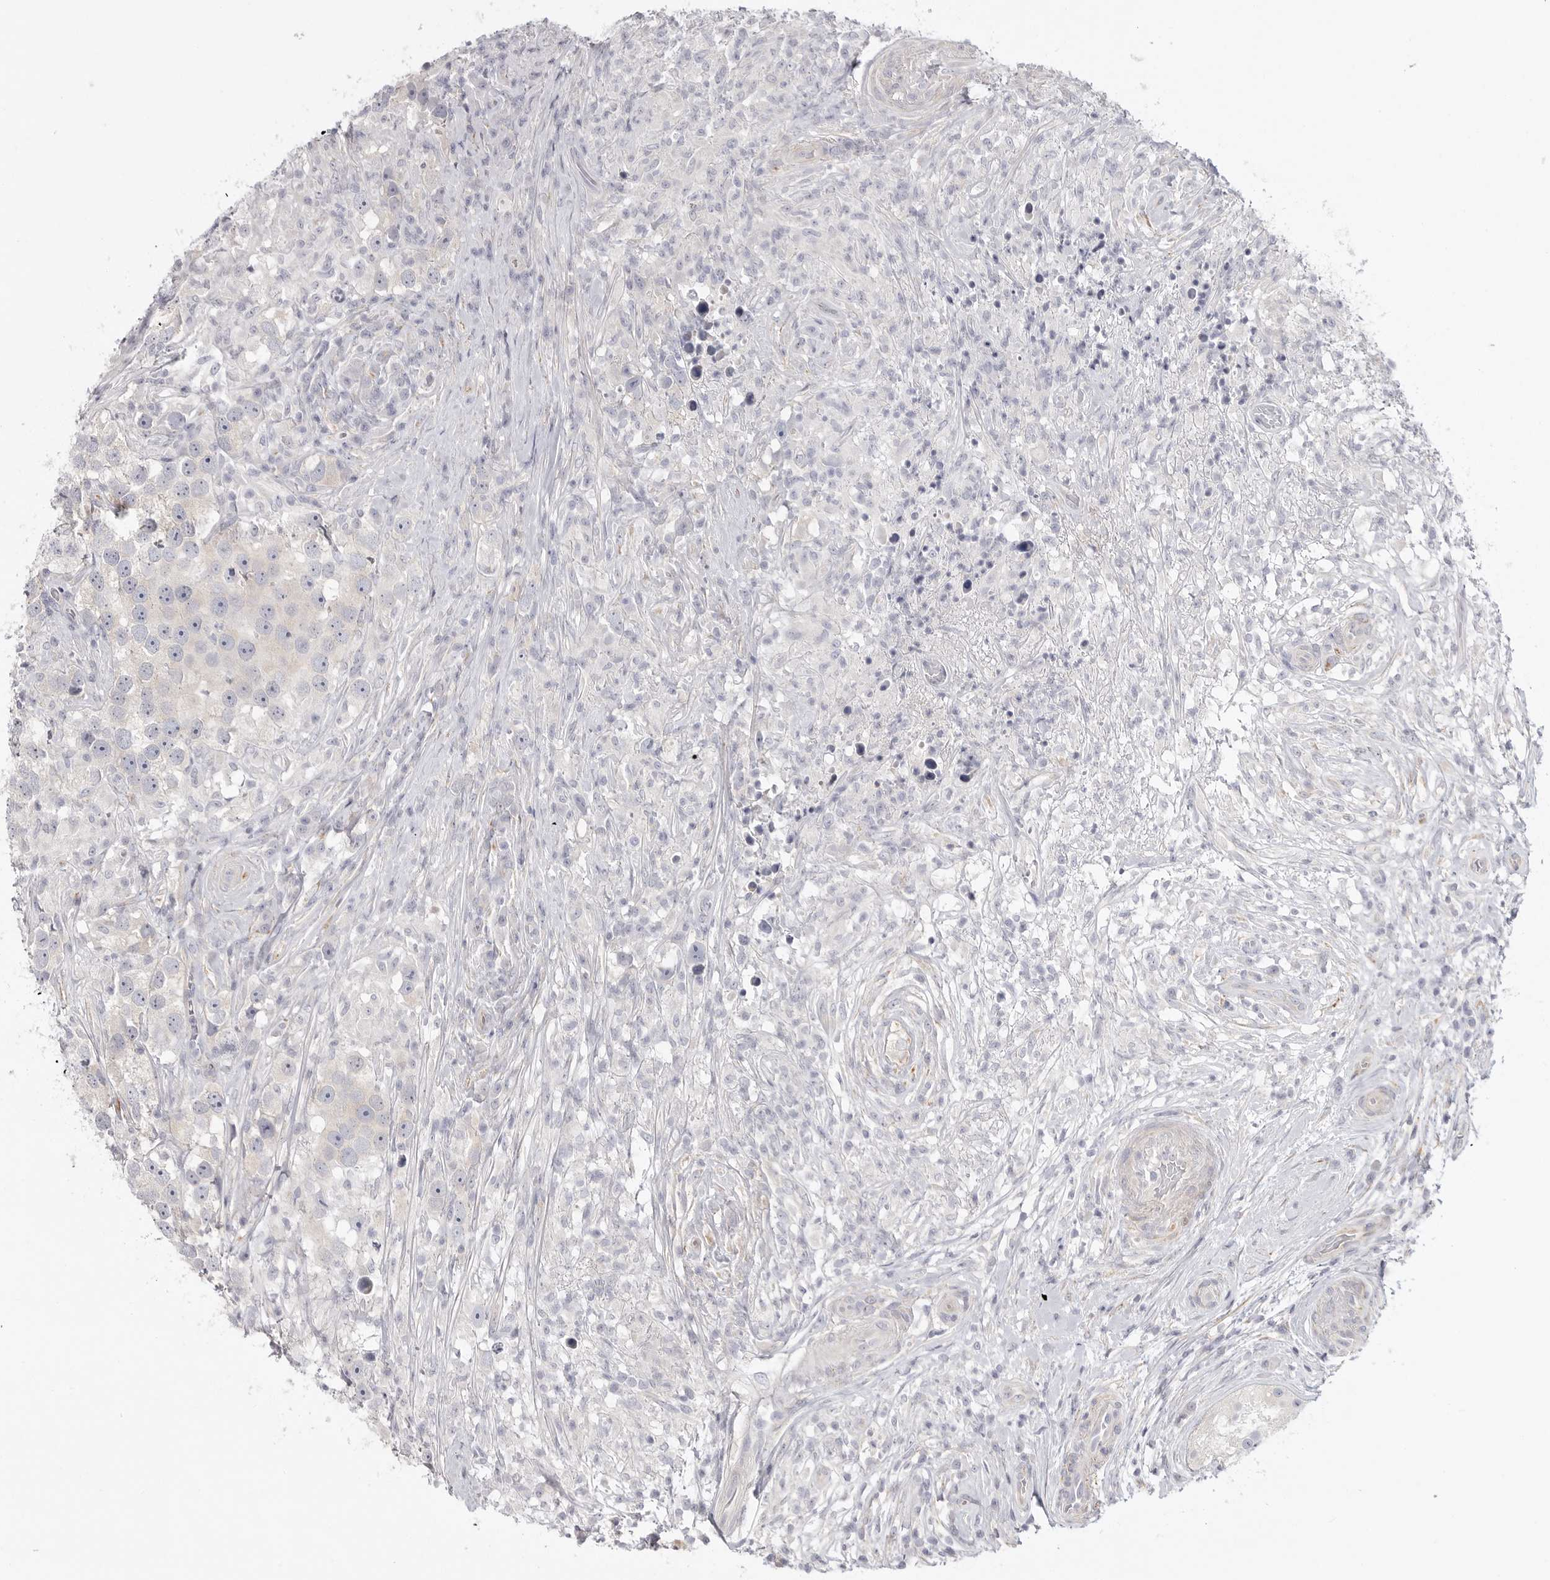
{"staining": {"intensity": "negative", "quantity": "none", "location": "none"}, "tissue": "testis cancer", "cell_type": "Tumor cells", "image_type": "cancer", "snomed": [{"axis": "morphology", "description": "Seminoma, NOS"}, {"axis": "topography", "description": "Testis"}], "caption": "An IHC image of testis seminoma is shown. There is no staining in tumor cells of testis seminoma. Nuclei are stained in blue.", "gene": "ELP3", "patient": {"sex": "male", "age": 49}}